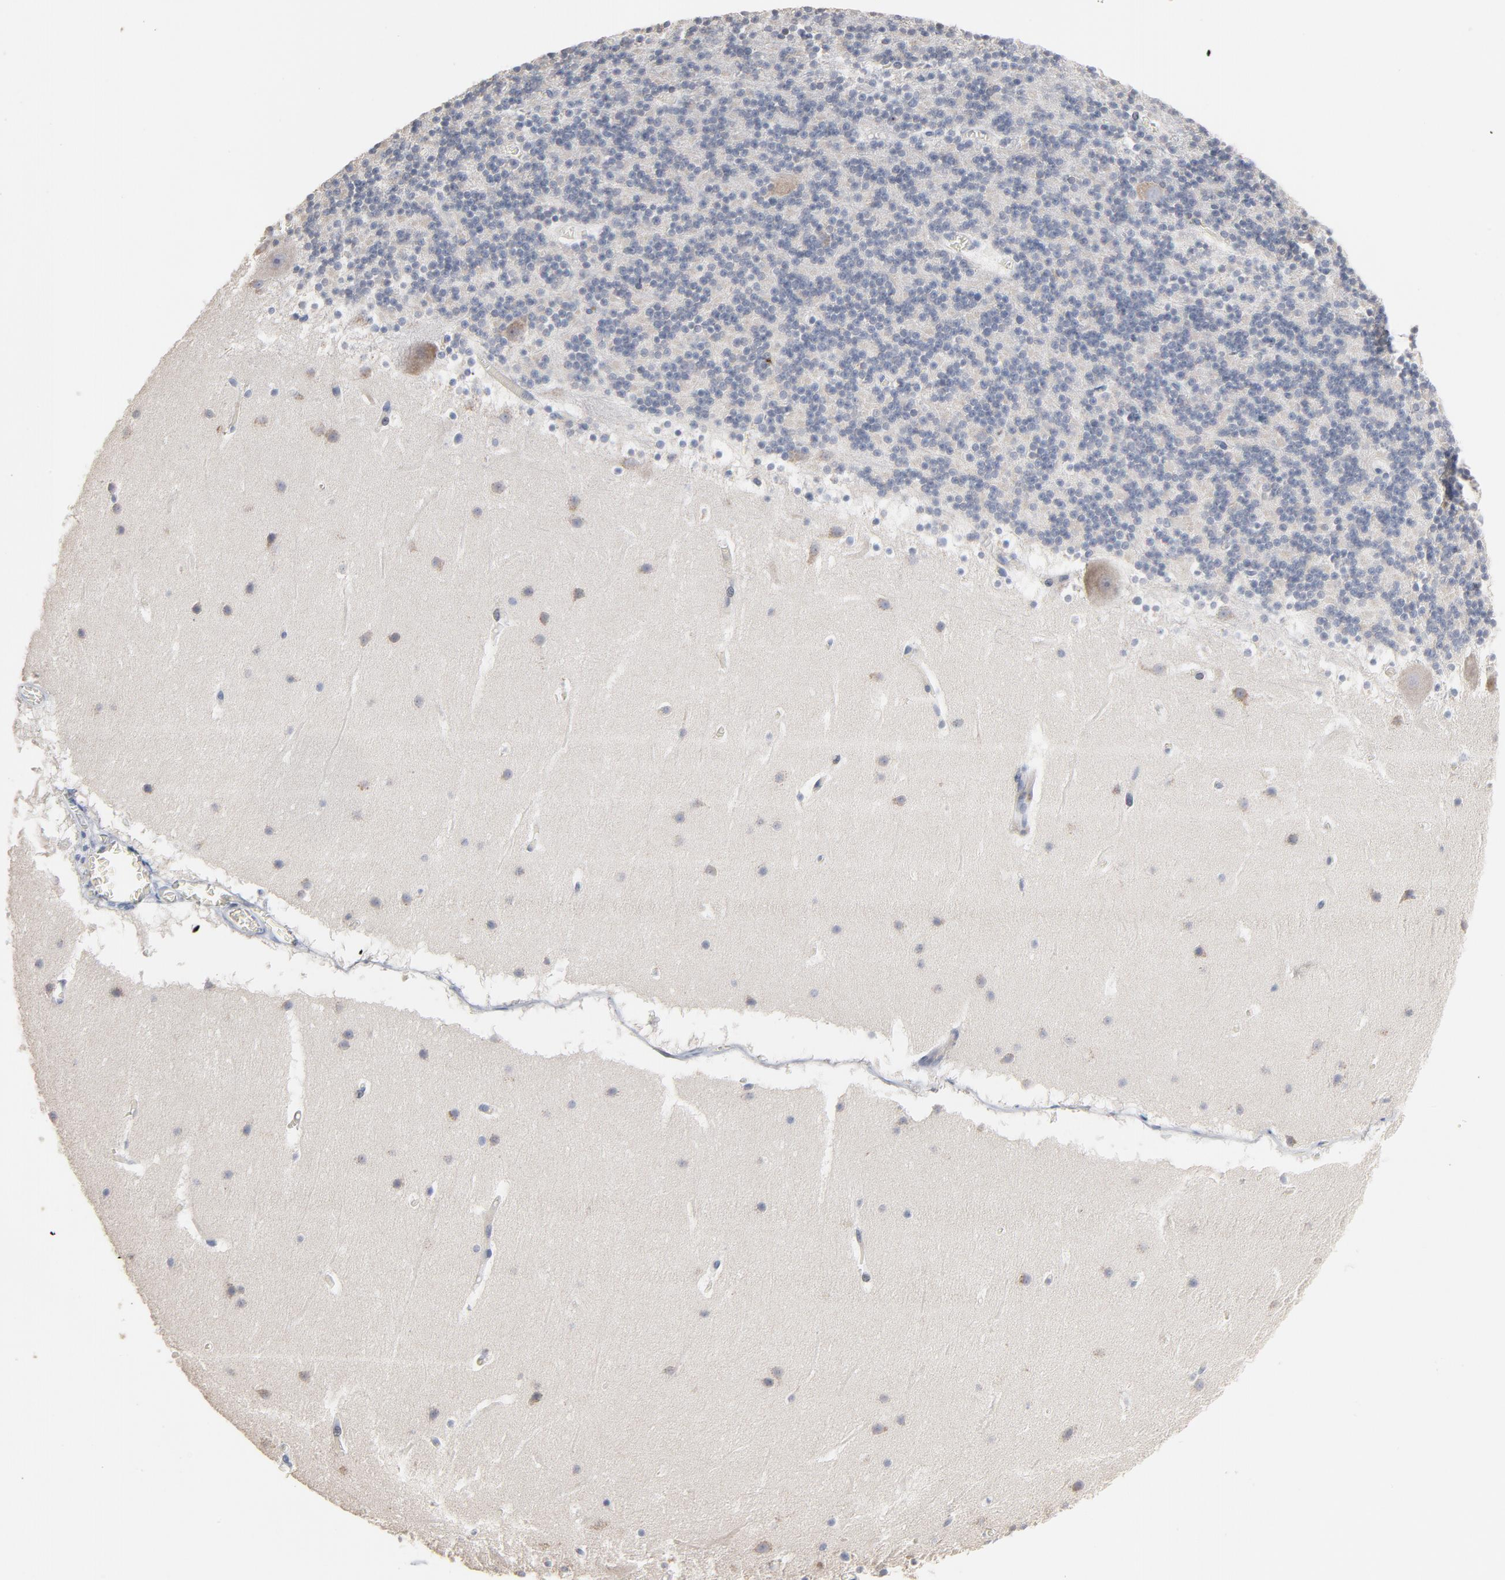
{"staining": {"intensity": "negative", "quantity": "none", "location": "none"}, "tissue": "cerebellum", "cell_type": "Cells in granular layer", "image_type": "normal", "snomed": [{"axis": "morphology", "description": "Normal tissue, NOS"}, {"axis": "topography", "description": "Cerebellum"}], "caption": "Immunohistochemistry of normal human cerebellum reveals no staining in cells in granular layer.", "gene": "OXA1L", "patient": {"sex": "male", "age": 45}}